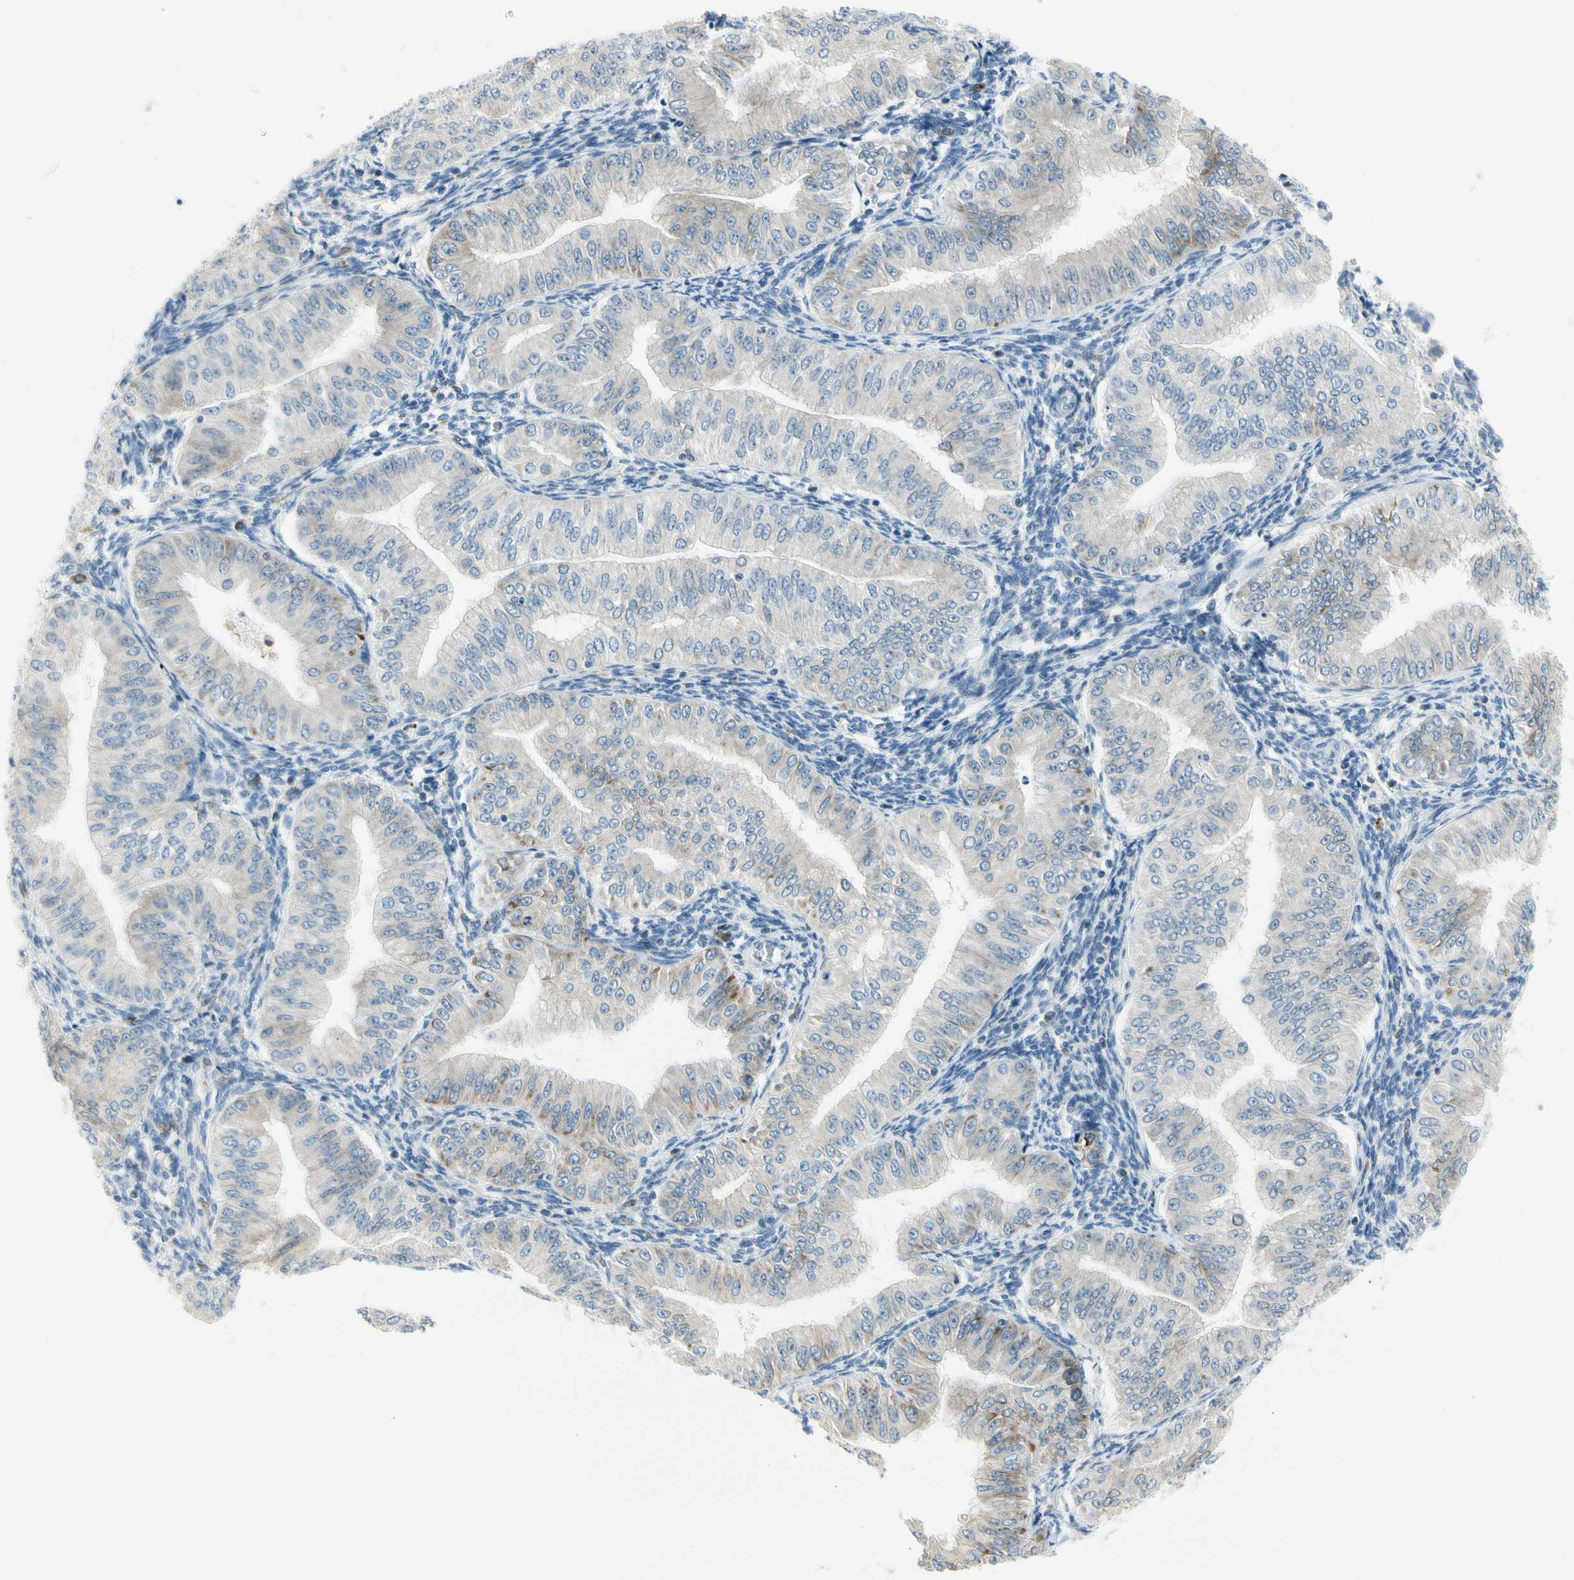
{"staining": {"intensity": "negative", "quantity": "none", "location": "none"}, "tissue": "endometrial cancer", "cell_type": "Tumor cells", "image_type": "cancer", "snomed": [{"axis": "morphology", "description": "Normal tissue, NOS"}, {"axis": "morphology", "description": "Adenocarcinoma, NOS"}, {"axis": "topography", "description": "Endometrium"}], "caption": "An image of human endometrial cancer is negative for staining in tumor cells.", "gene": "TNFSF11", "patient": {"sex": "female", "age": 53}}